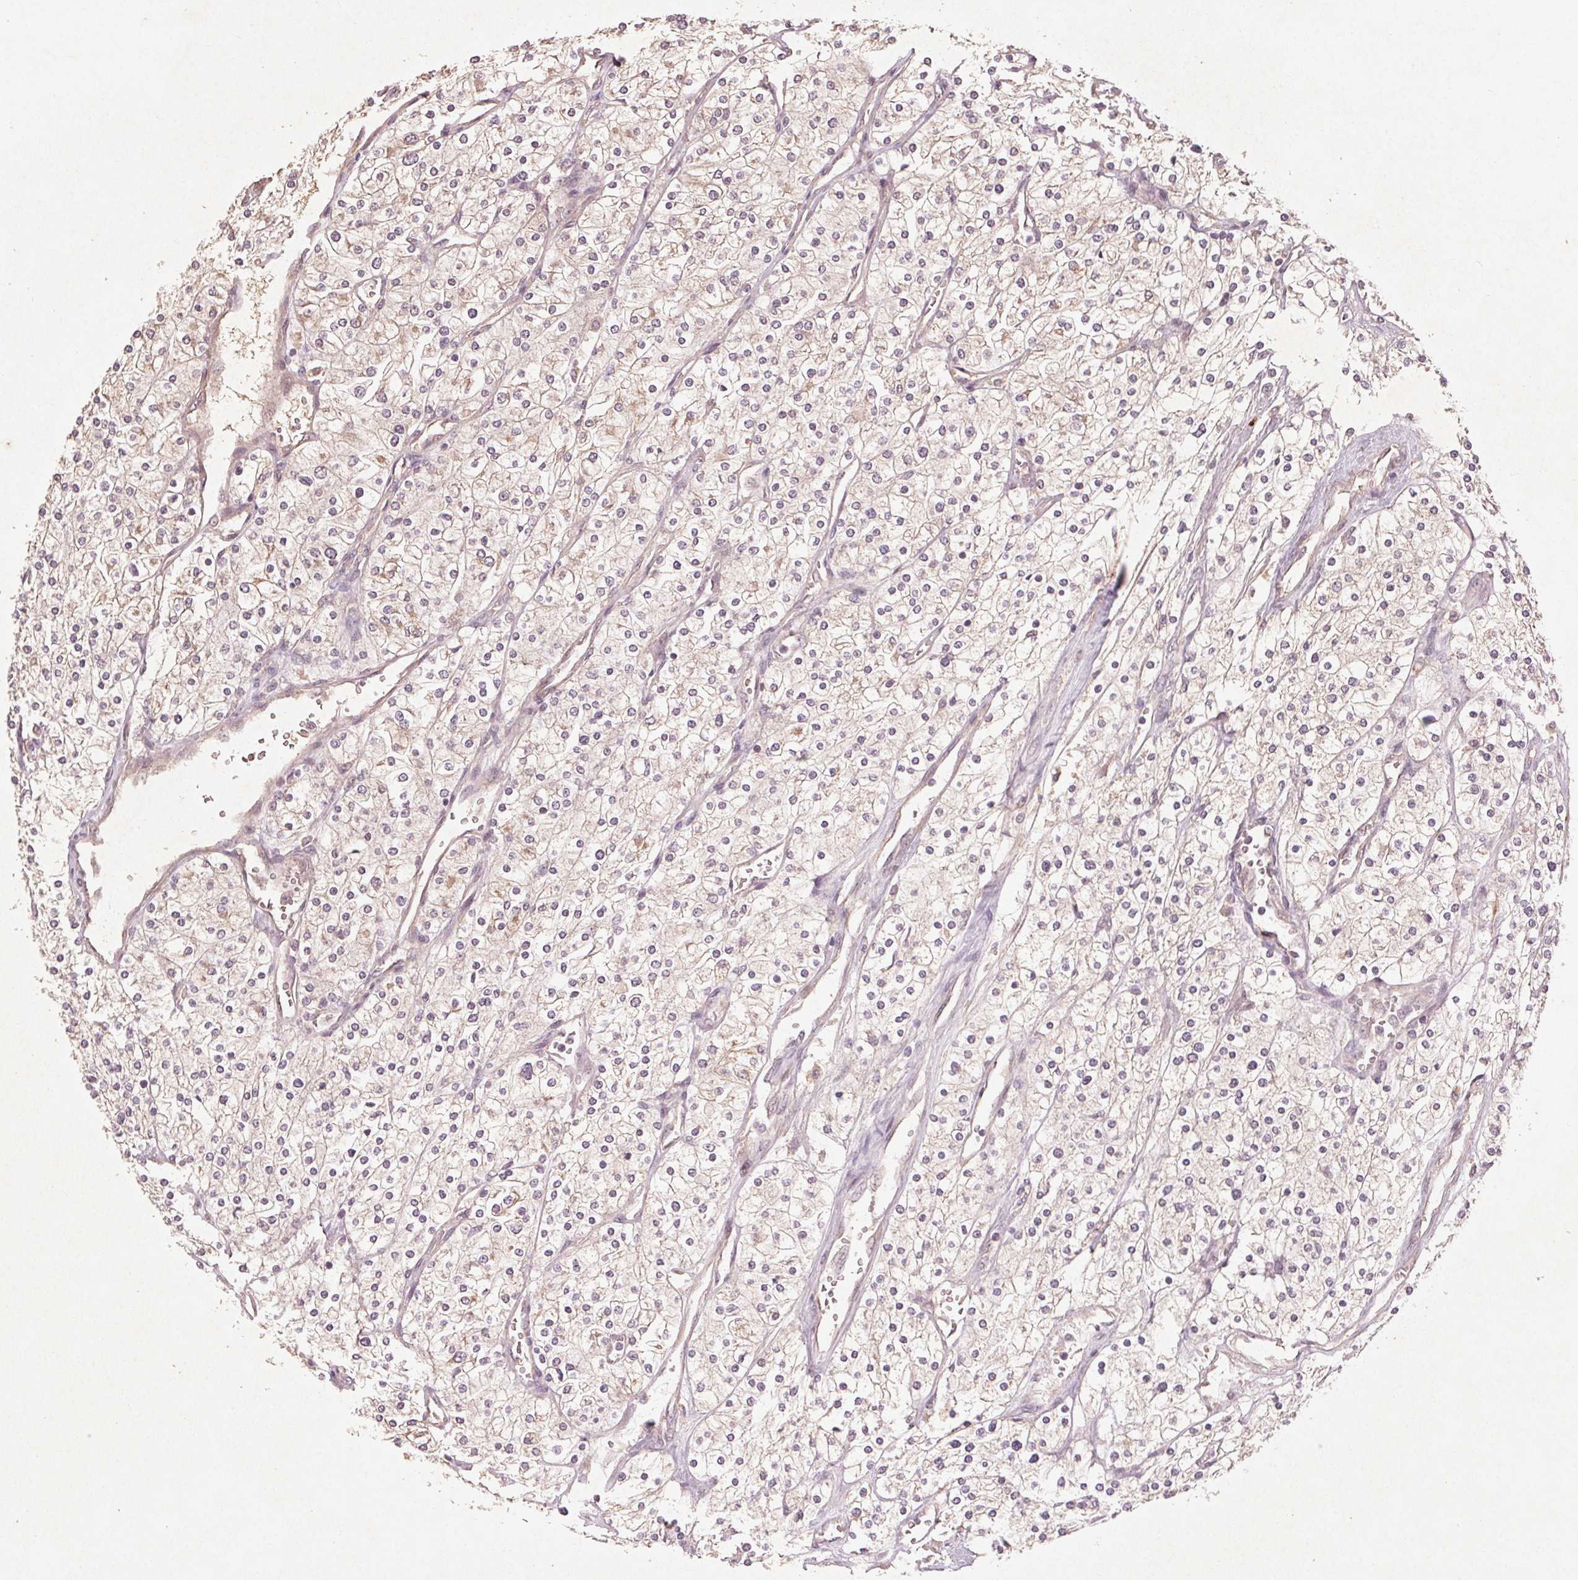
{"staining": {"intensity": "weak", "quantity": "<25%", "location": "cytoplasmic/membranous"}, "tissue": "renal cancer", "cell_type": "Tumor cells", "image_type": "cancer", "snomed": [{"axis": "morphology", "description": "Adenocarcinoma, NOS"}, {"axis": "topography", "description": "Kidney"}], "caption": "The micrograph demonstrates no staining of tumor cells in renal adenocarcinoma.", "gene": "SMLR1", "patient": {"sex": "male", "age": 80}}